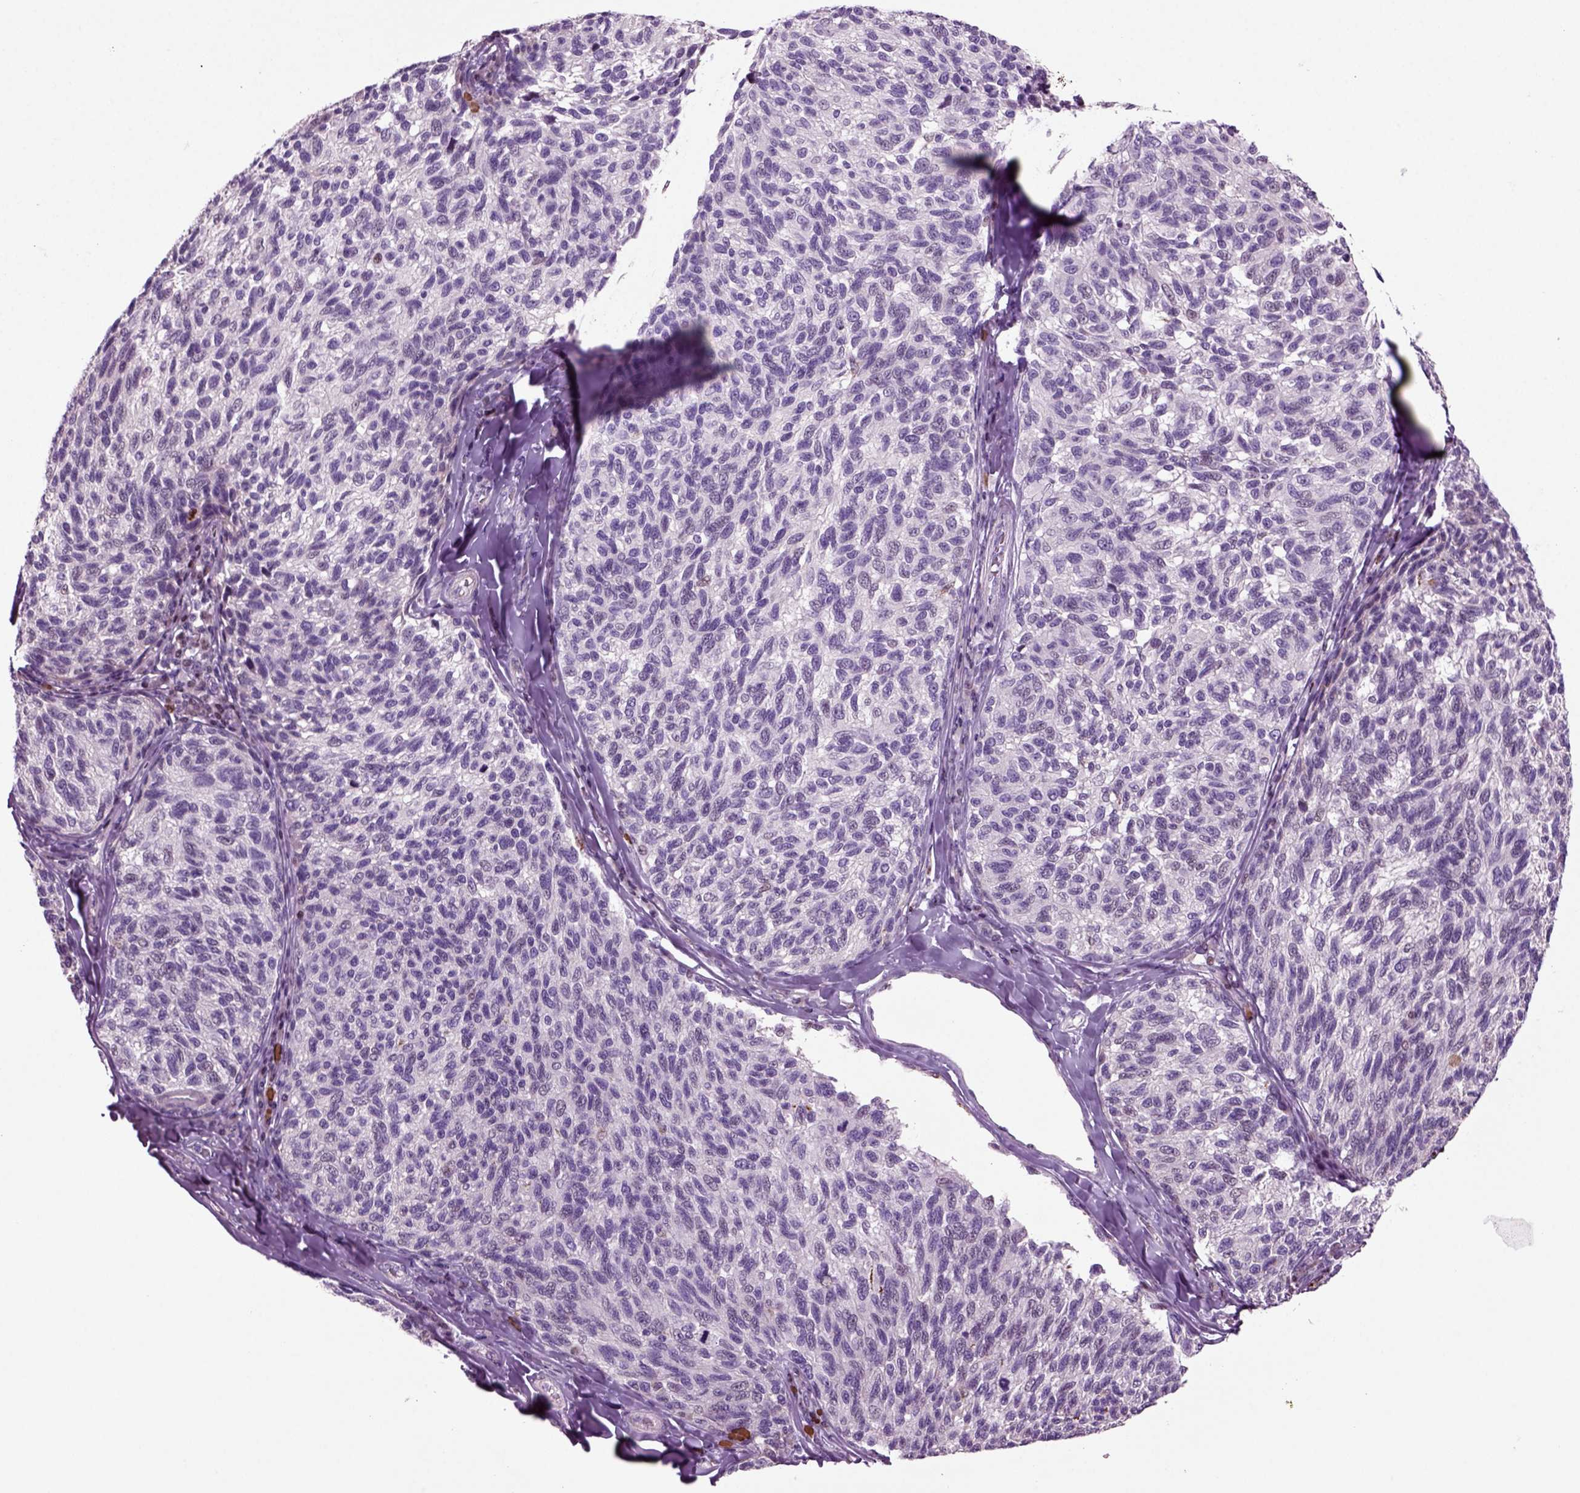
{"staining": {"intensity": "negative", "quantity": "none", "location": "none"}, "tissue": "melanoma", "cell_type": "Tumor cells", "image_type": "cancer", "snomed": [{"axis": "morphology", "description": "Malignant melanoma, NOS"}, {"axis": "topography", "description": "Skin"}], "caption": "The image demonstrates no staining of tumor cells in melanoma. The staining is performed using DAB (3,3'-diaminobenzidine) brown chromogen with nuclei counter-stained in using hematoxylin.", "gene": "ARID3A", "patient": {"sex": "female", "age": 73}}